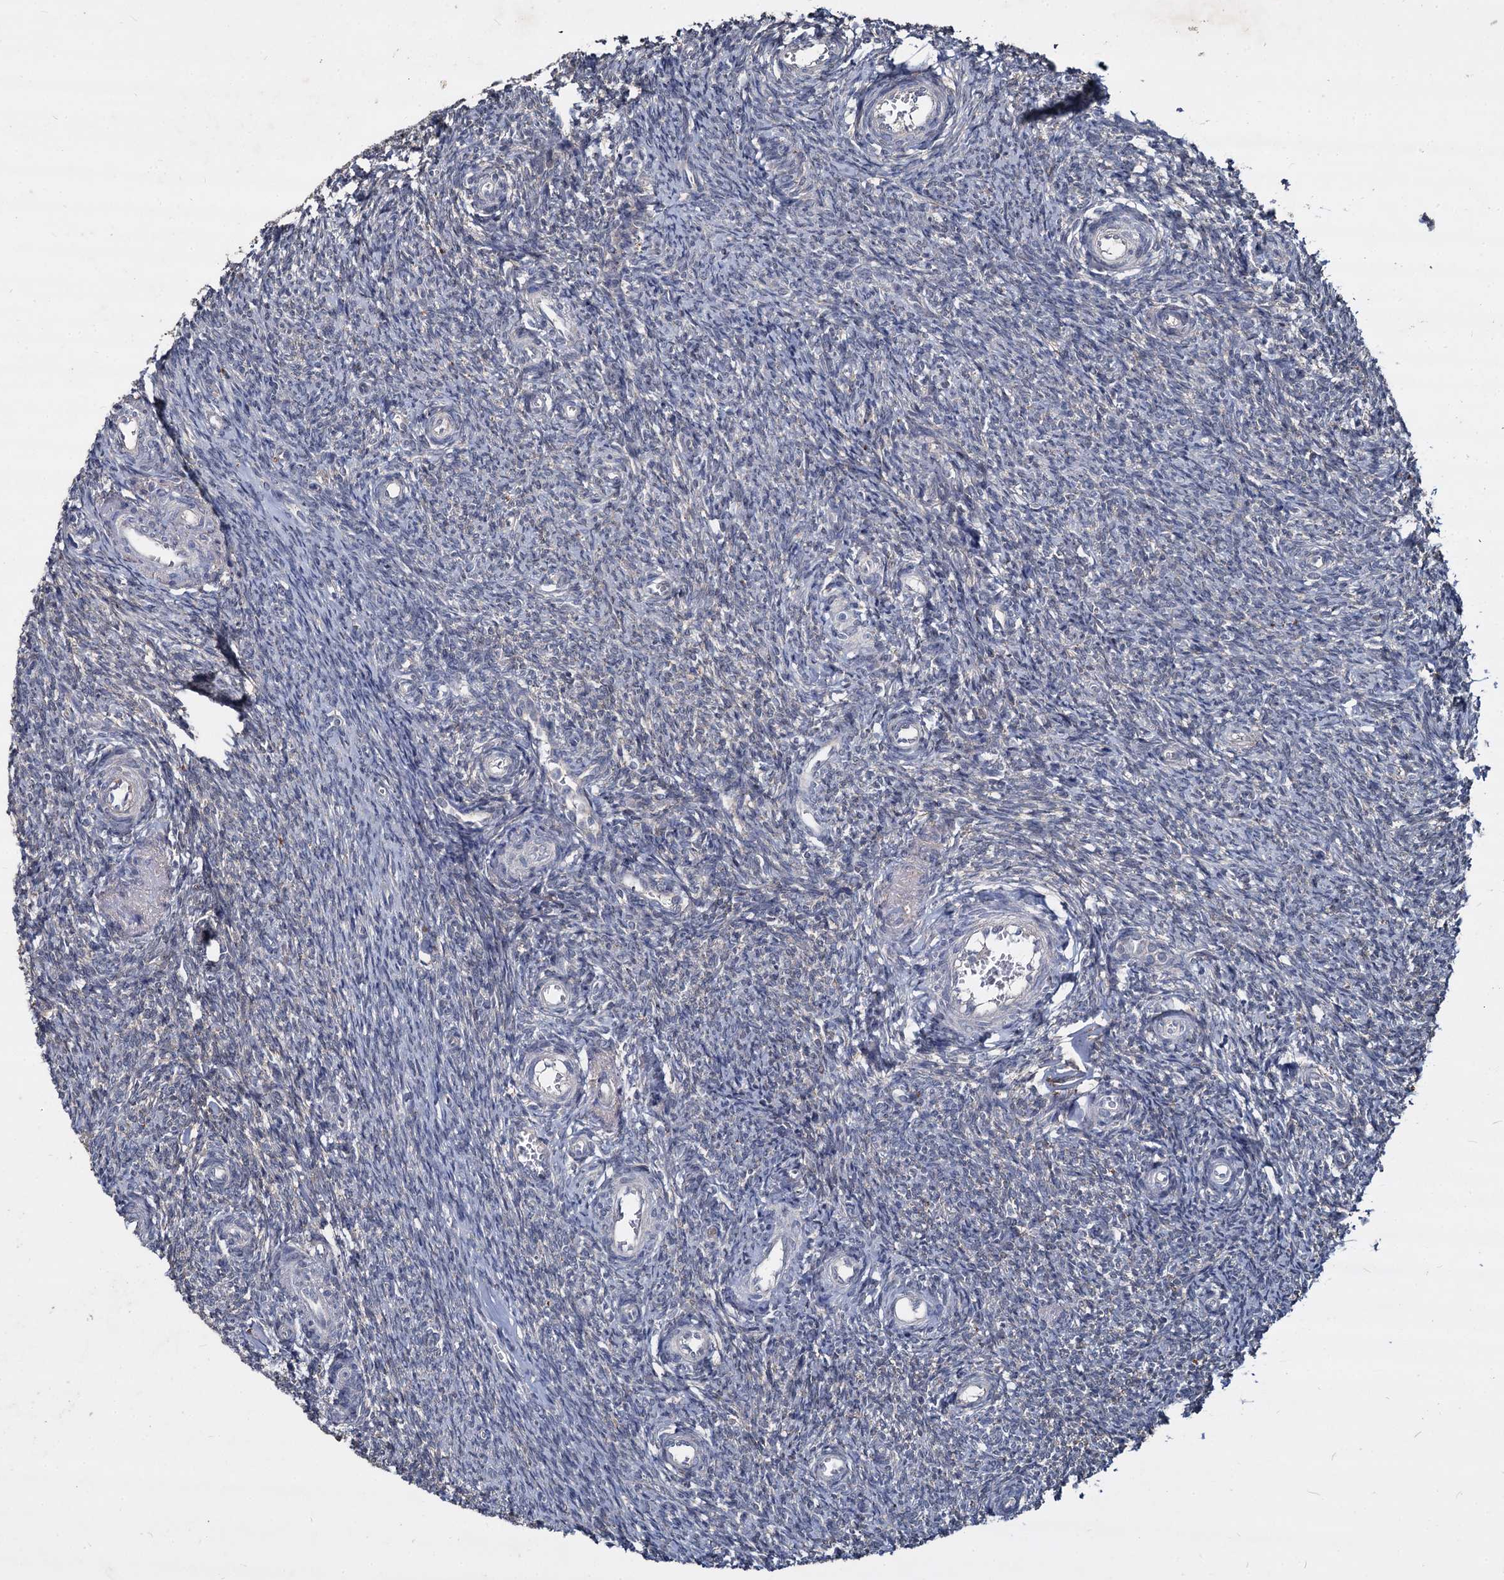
{"staining": {"intensity": "negative", "quantity": "none", "location": "none"}, "tissue": "ovary", "cell_type": "Ovarian stroma cells", "image_type": "normal", "snomed": [{"axis": "morphology", "description": "Normal tissue, NOS"}, {"axis": "topography", "description": "Ovary"}], "caption": "The photomicrograph shows no staining of ovarian stroma cells in benign ovary. Nuclei are stained in blue.", "gene": "CCDC184", "patient": {"sex": "female", "age": 44}}